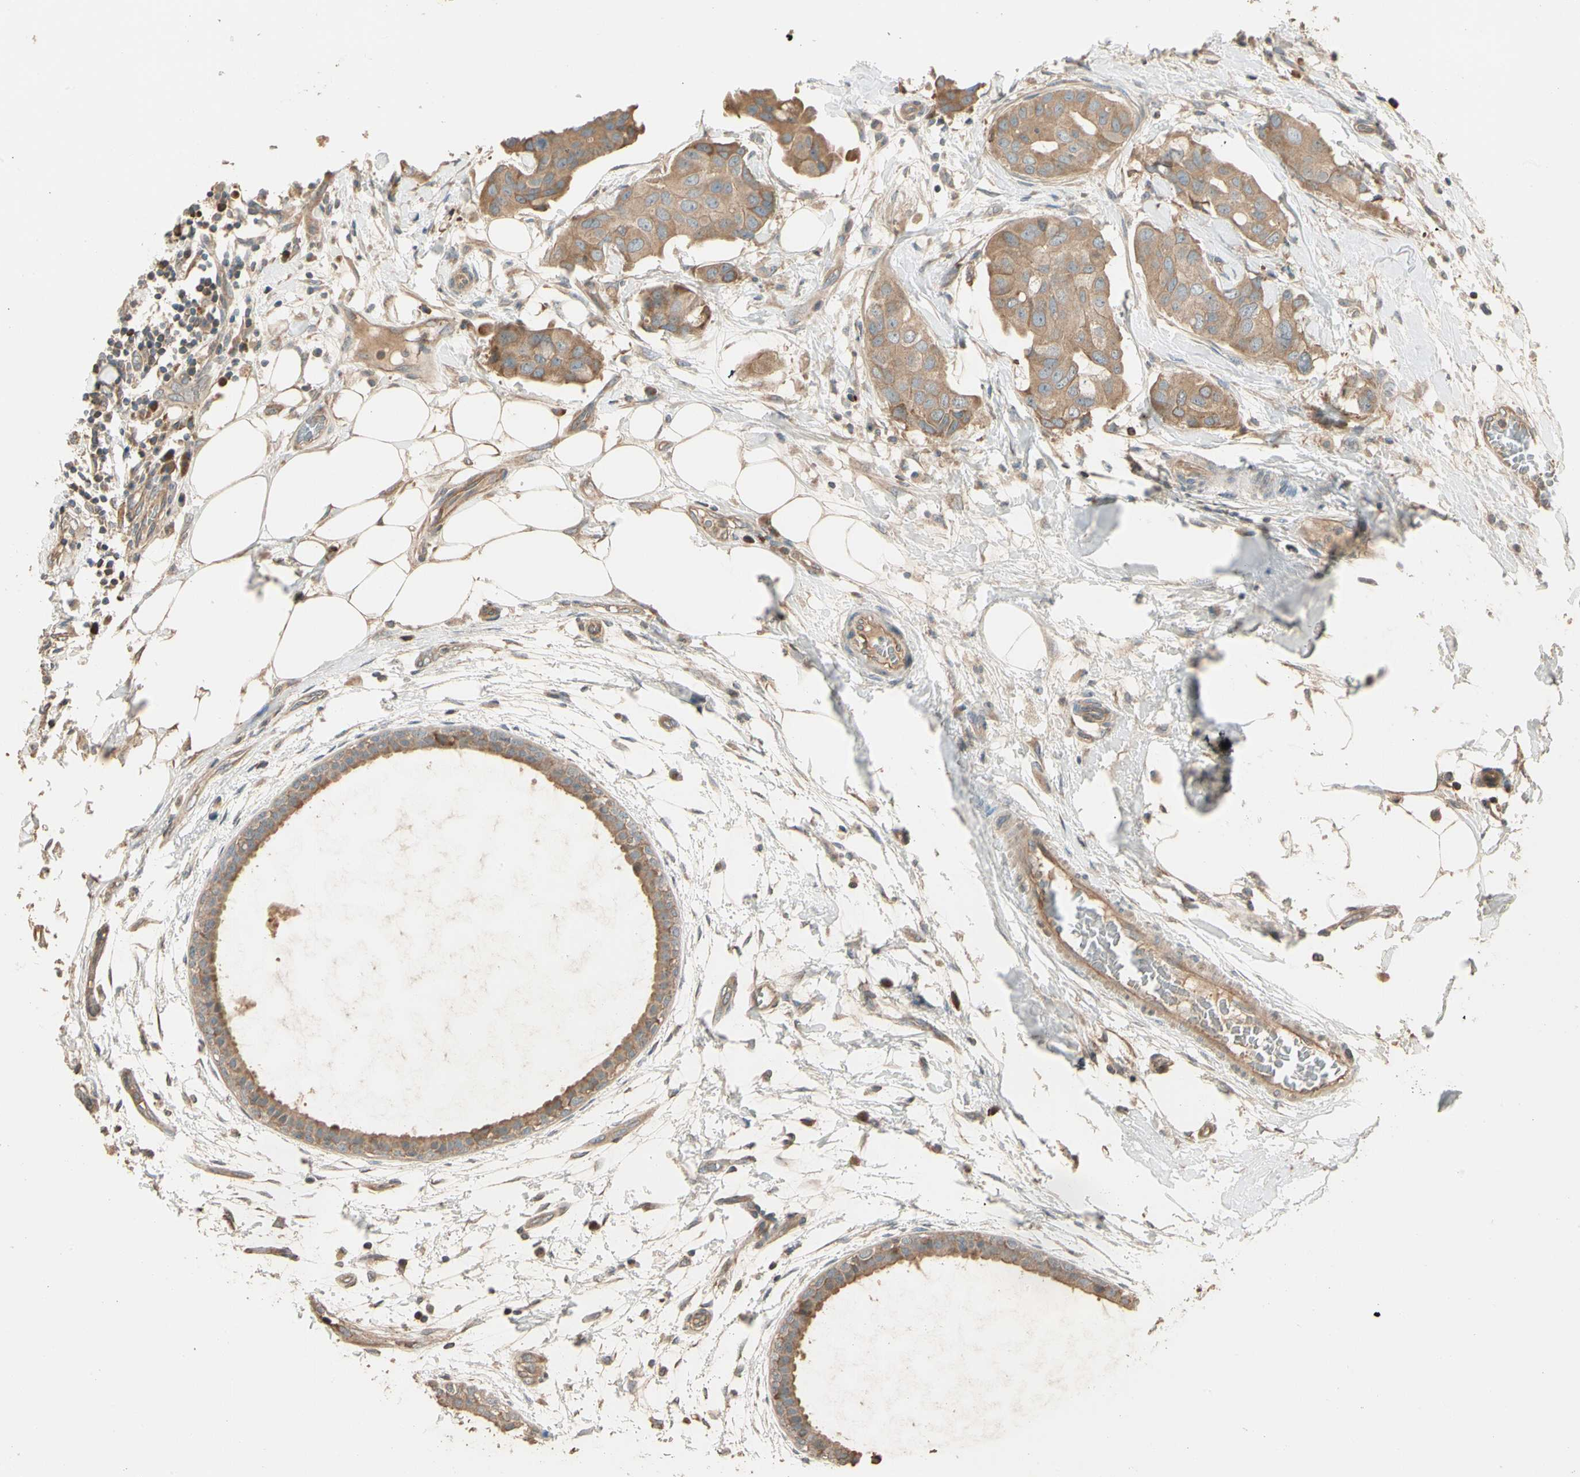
{"staining": {"intensity": "moderate", "quantity": ">75%", "location": "cytoplasmic/membranous"}, "tissue": "breast cancer", "cell_type": "Tumor cells", "image_type": "cancer", "snomed": [{"axis": "morphology", "description": "Duct carcinoma"}, {"axis": "topography", "description": "Breast"}], "caption": "Immunohistochemistry (IHC) photomicrograph of human breast cancer stained for a protein (brown), which reveals medium levels of moderate cytoplasmic/membranous expression in approximately >75% of tumor cells.", "gene": "TNFRSF21", "patient": {"sex": "female", "age": 40}}